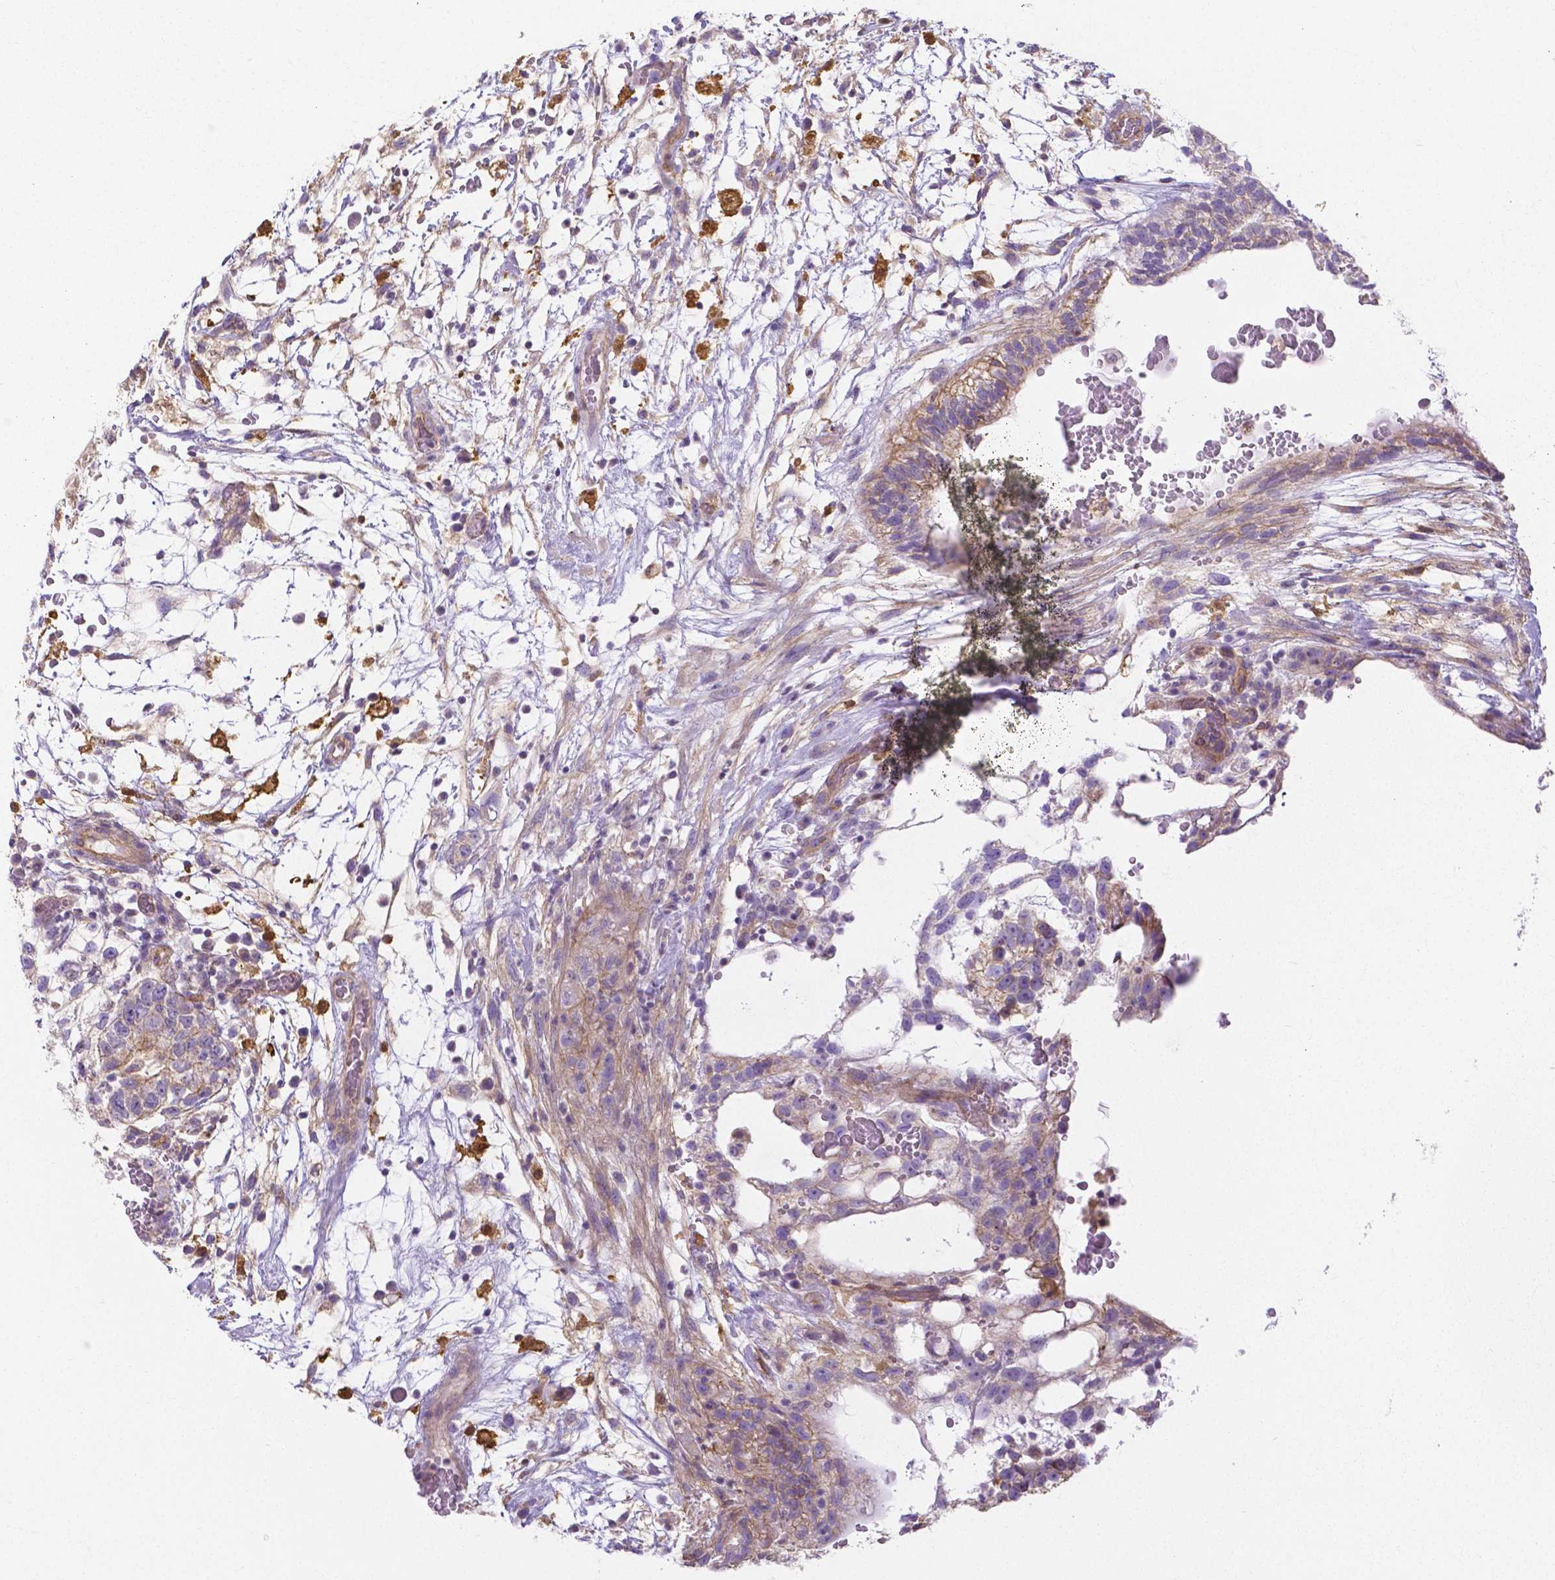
{"staining": {"intensity": "moderate", "quantity": "<25%", "location": "cytoplasmic/membranous"}, "tissue": "testis cancer", "cell_type": "Tumor cells", "image_type": "cancer", "snomed": [{"axis": "morphology", "description": "Normal tissue, NOS"}, {"axis": "morphology", "description": "Carcinoma, Embryonal, NOS"}, {"axis": "topography", "description": "Testis"}], "caption": "Immunohistochemical staining of testis cancer demonstrates low levels of moderate cytoplasmic/membranous protein staining in about <25% of tumor cells.", "gene": "CRMP1", "patient": {"sex": "male", "age": 32}}